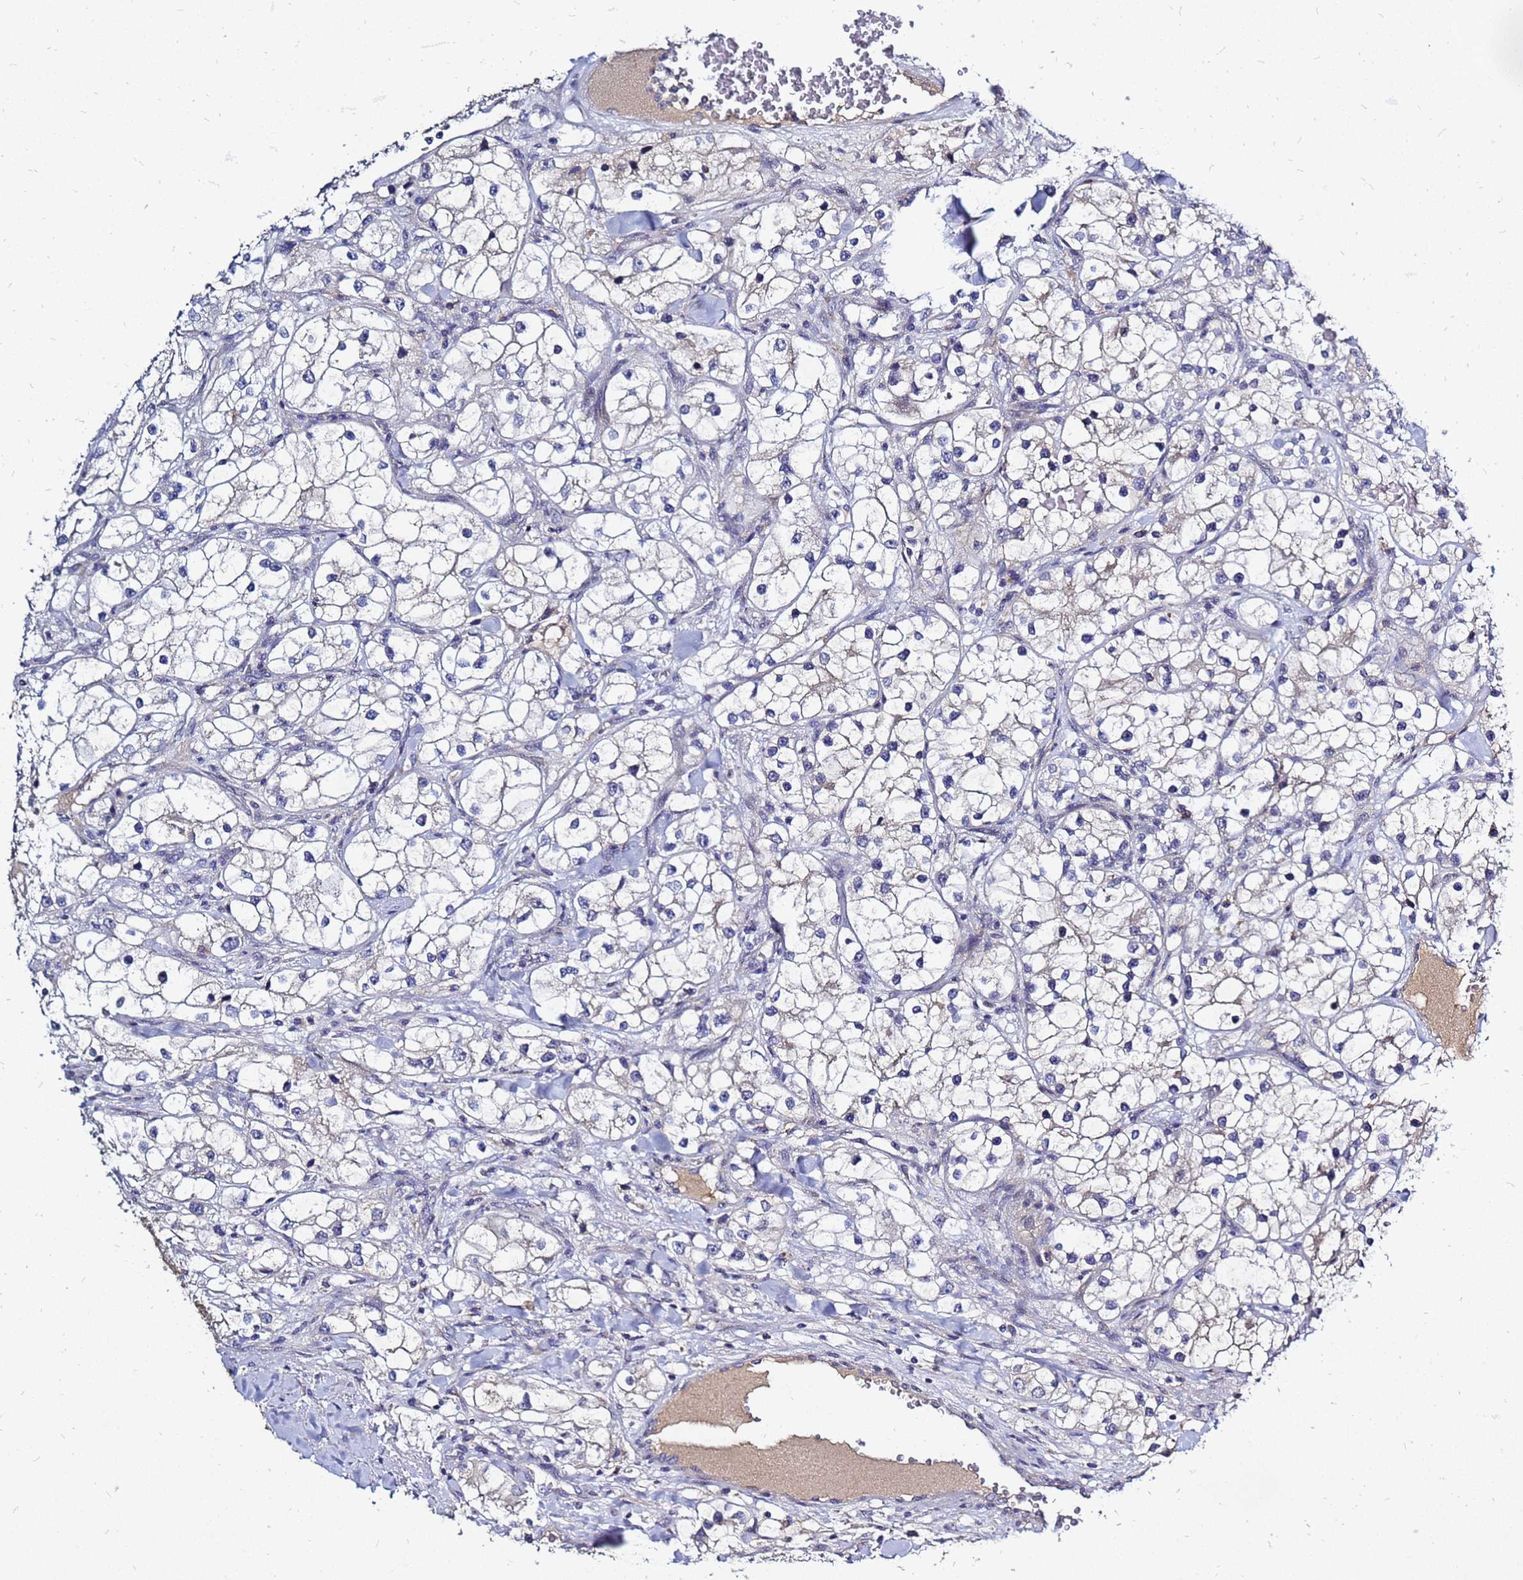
{"staining": {"intensity": "negative", "quantity": "none", "location": "none"}, "tissue": "renal cancer", "cell_type": "Tumor cells", "image_type": "cancer", "snomed": [{"axis": "morphology", "description": "Adenocarcinoma, NOS"}, {"axis": "topography", "description": "Kidney"}], "caption": "Immunohistochemical staining of human adenocarcinoma (renal) displays no significant positivity in tumor cells.", "gene": "SRGAP3", "patient": {"sex": "male", "age": 77}}